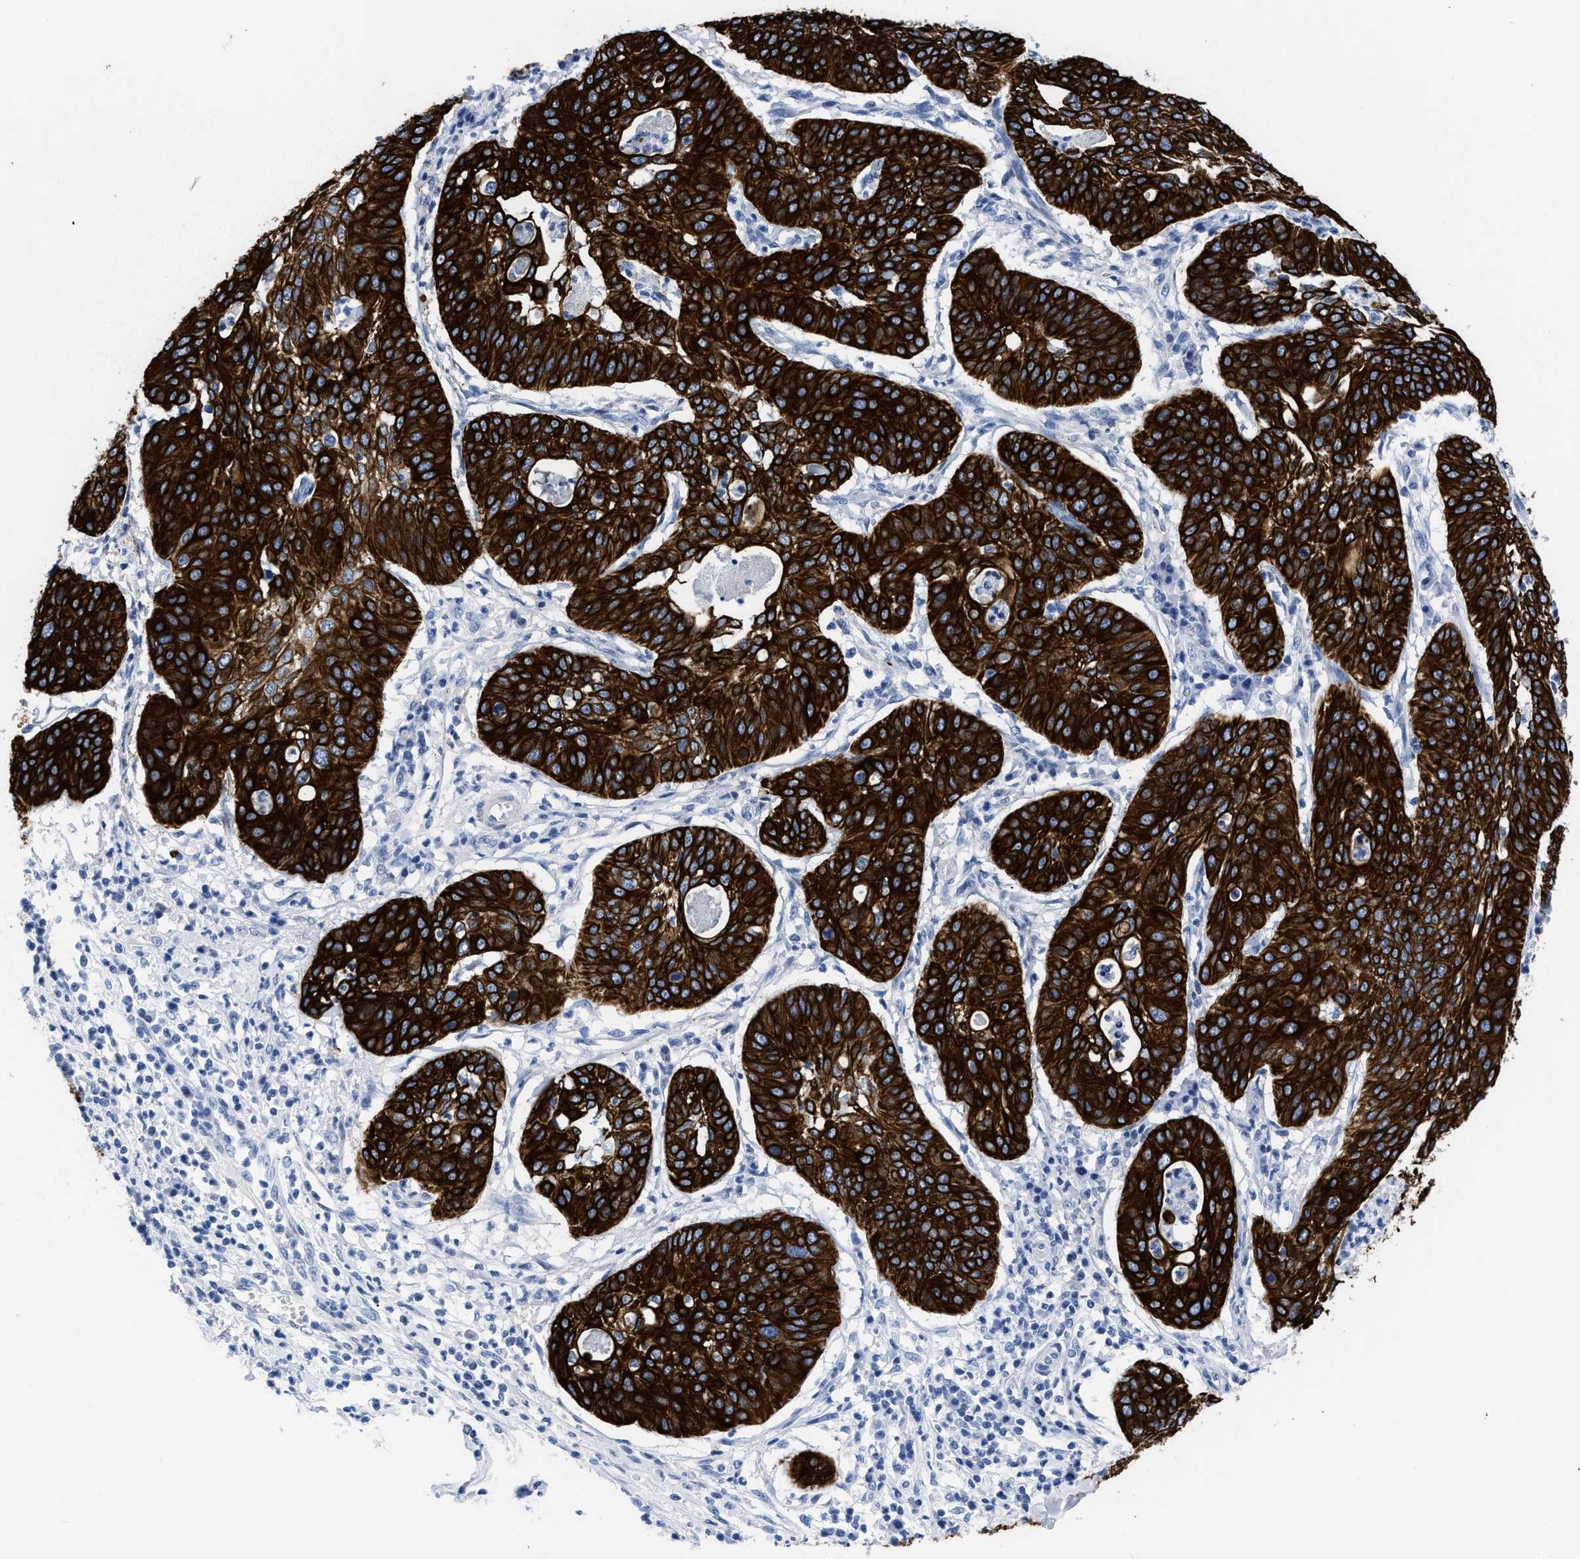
{"staining": {"intensity": "strong", "quantity": ">75%", "location": "cytoplasmic/membranous"}, "tissue": "cervical cancer", "cell_type": "Tumor cells", "image_type": "cancer", "snomed": [{"axis": "morphology", "description": "Normal tissue, NOS"}, {"axis": "morphology", "description": "Squamous cell carcinoma, NOS"}, {"axis": "topography", "description": "Cervix"}], "caption": "Cervical squamous cell carcinoma stained with immunohistochemistry (IHC) shows strong cytoplasmic/membranous positivity in about >75% of tumor cells.", "gene": "DUSP26", "patient": {"sex": "female", "age": 39}}